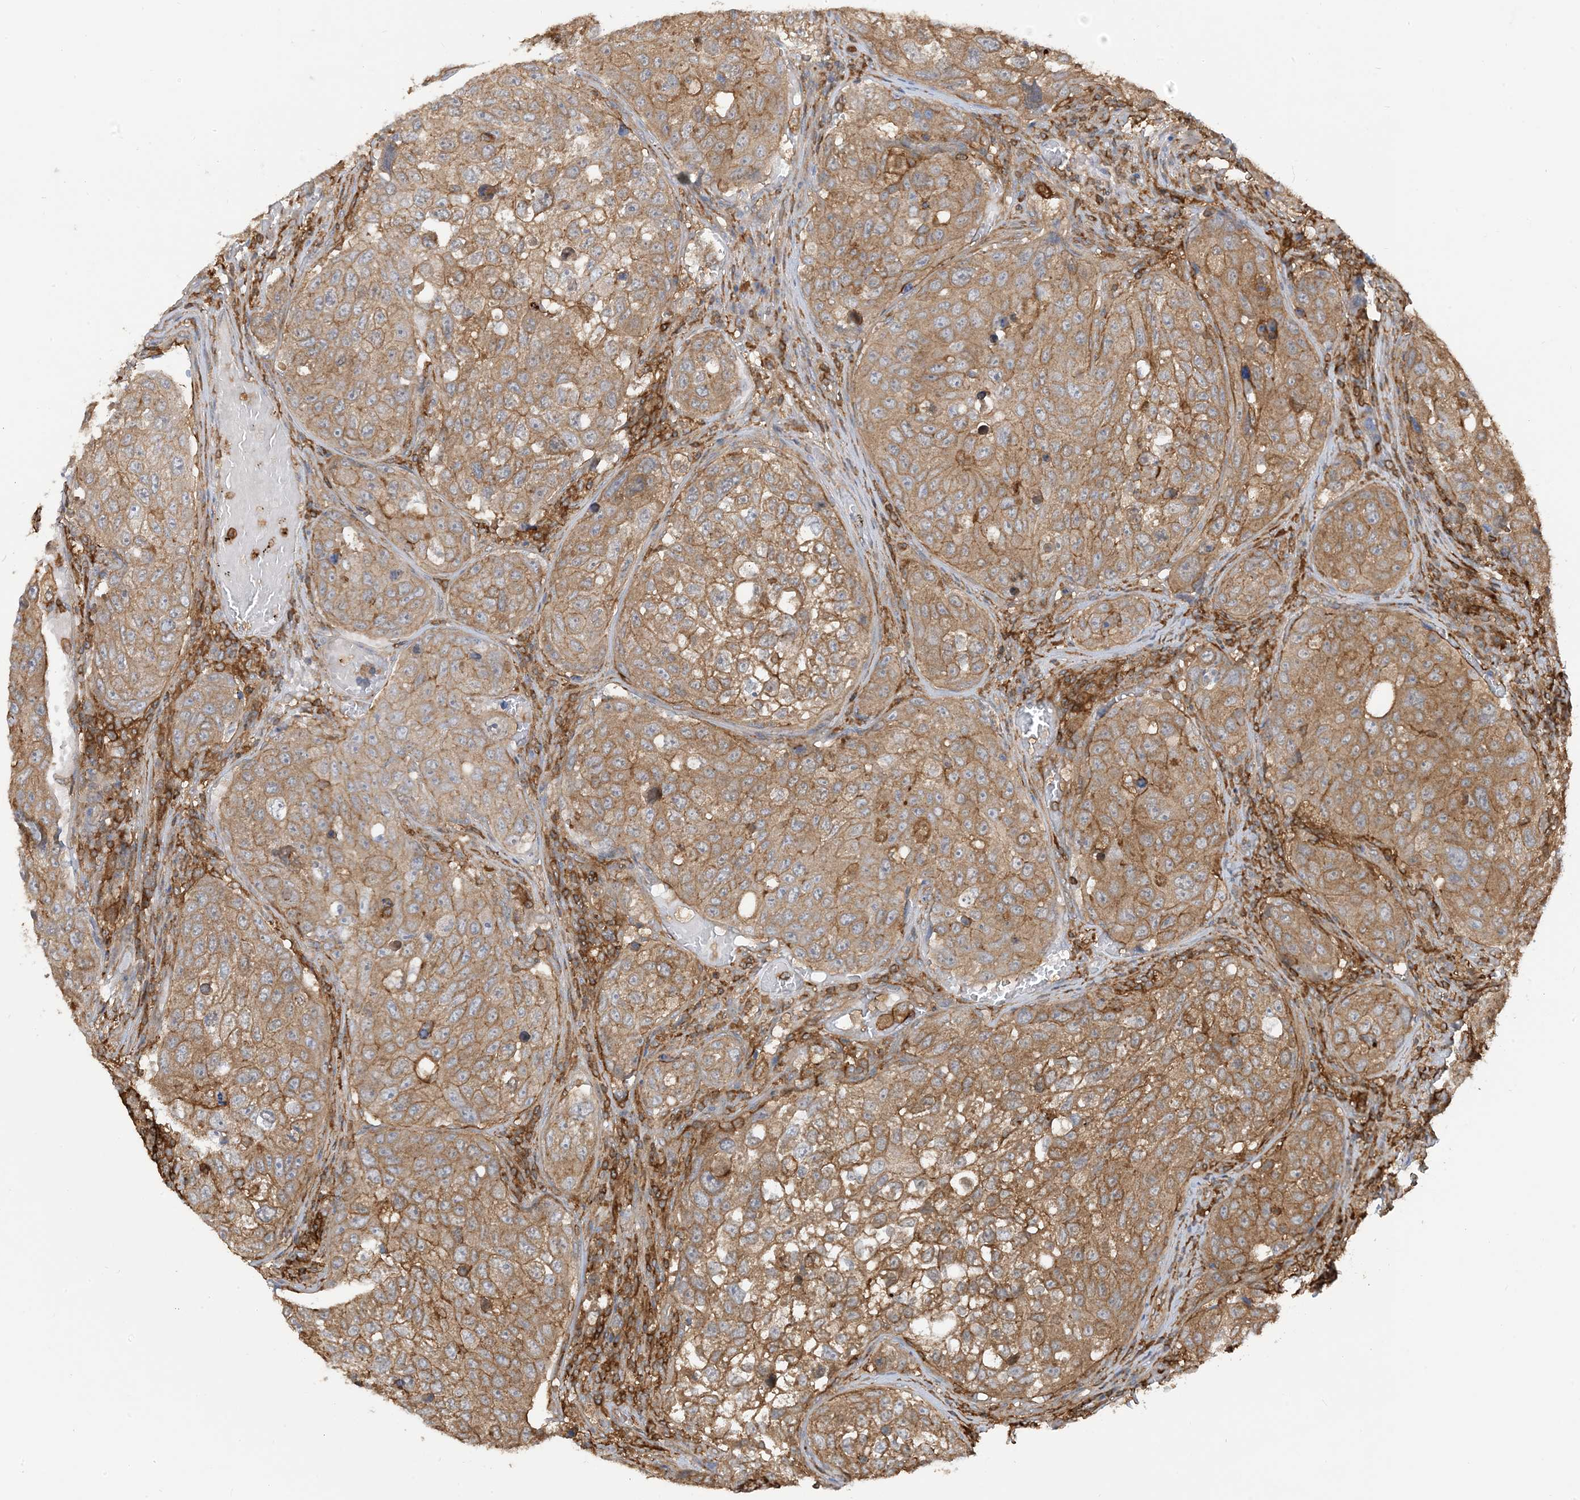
{"staining": {"intensity": "moderate", "quantity": ">75%", "location": "cytoplasmic/membranous"}, "tissue": "urothelial cancer", "cell_type": "Tumor cells", "image_type": "cancer", "snomed": [{"axis": "morphology", "description": "Urothelial carcinoma, High grade"}, {"axis": "topography", "description": "Lymph node"}, {"axis": "topography", "description": "Urinary bladder"}], "caption": "An image of urothelial cancer stained for a protein exhibits moderate cytoplasmic/membranous brown staining in tumor cells. (Brightfield microscopy of DAB IHC at high magnification).", "gene": "CAPZB", "patient": {"sex": "male", "age": 51}}